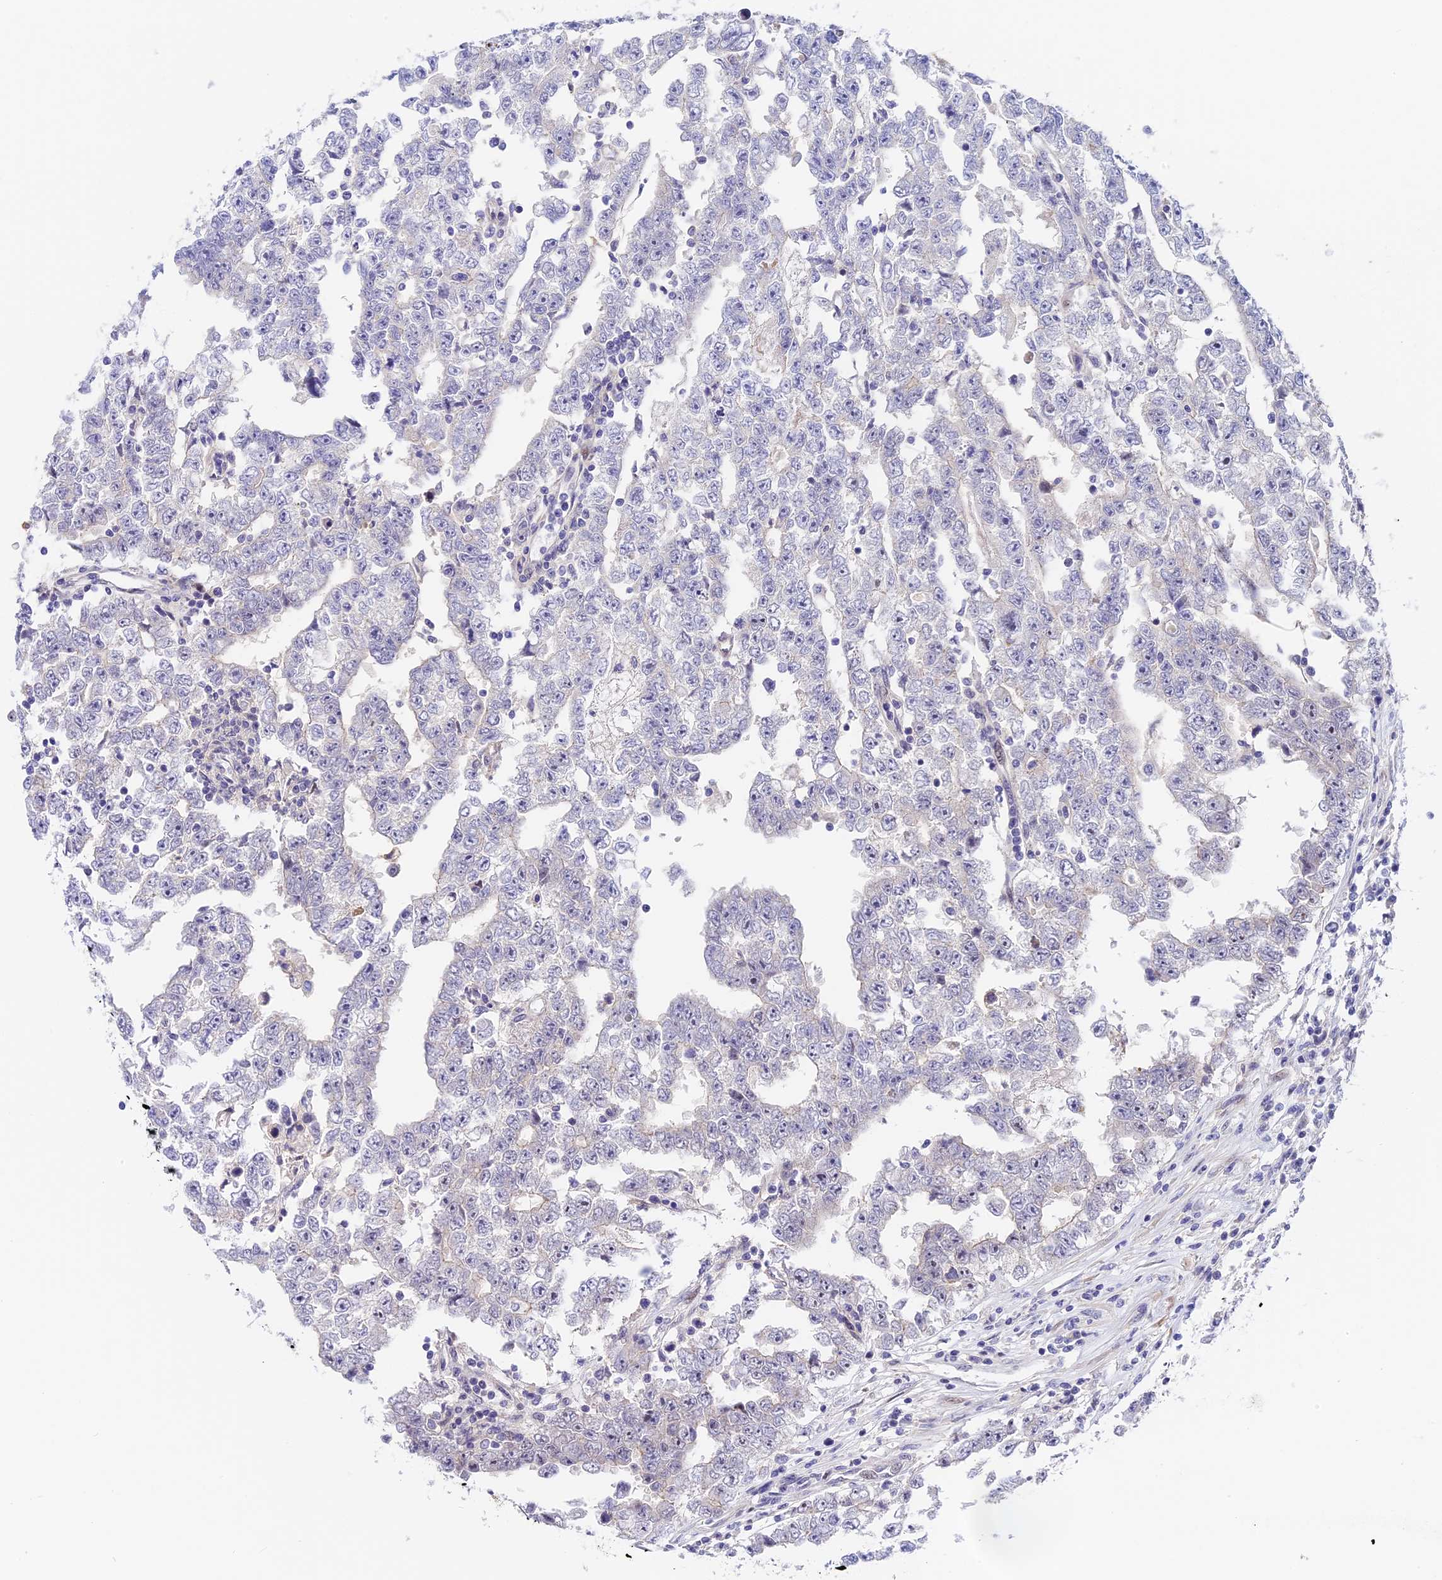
{"staining": {"intensity": "negative", "quantity": "none", "location": "none"}, "tissue": "testis cancer", "cell_type": "Tumor cells", "image_type": "cancer", "snomed": [{"axis": "morphology", "description": "Carcinoma, Embryonal, NOS"}, {"axis": "topography", "description": "Testis"}], "caption": "The immunohistochemistry (IHC) photomicrograph has no significant staining in tumor cells of testis cancer (embryonal carcinoma) tissue. The staining was performed using DAB (3,3'-diaminobenzidine) to visualize the protein expression in brown, while the nuclei were stained in blue with hematoxylin (Magnification: 20x).", "gene": "MIDN", "patient": {"sex": "male", "age": 25}}